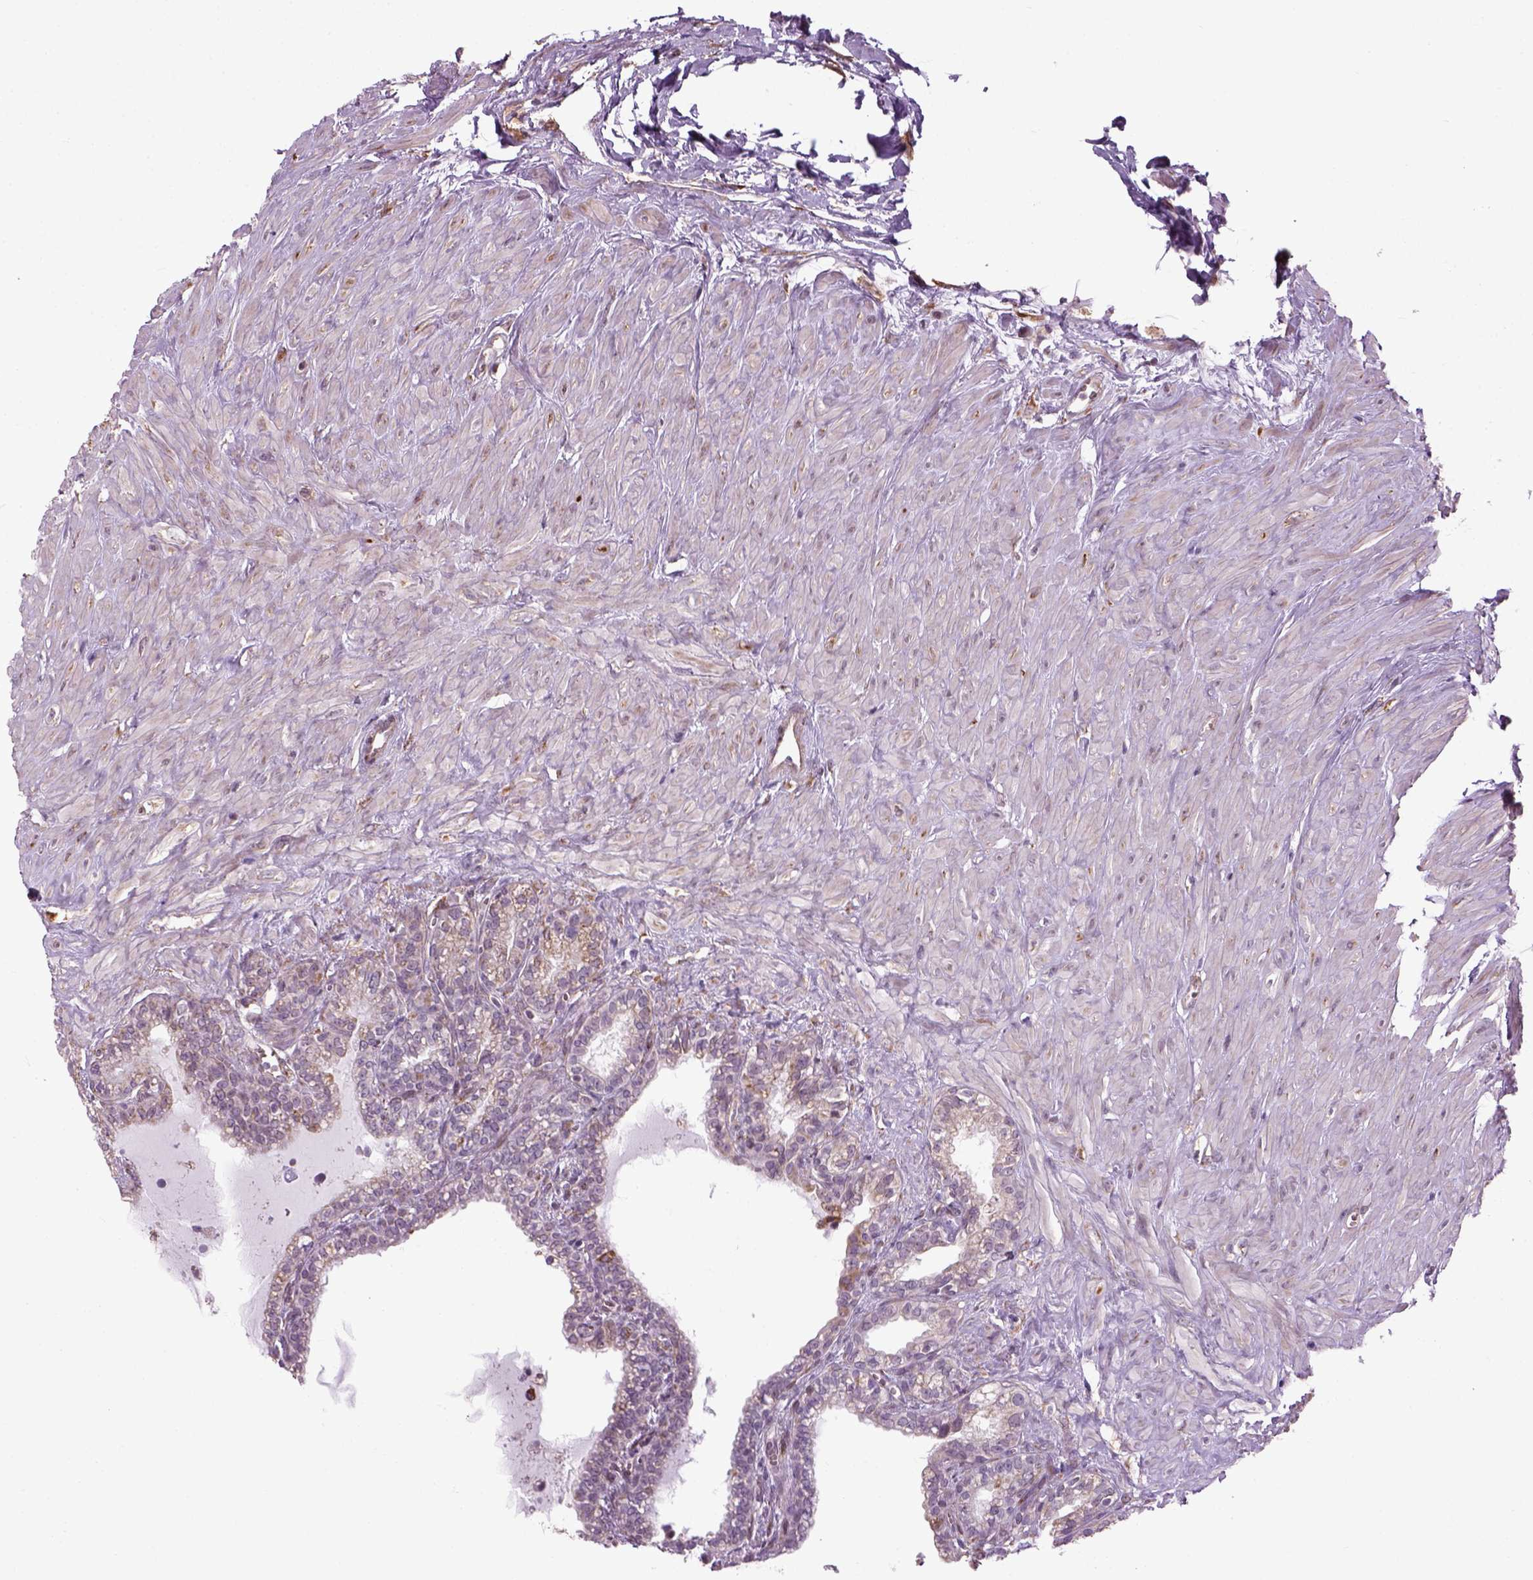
{"staining": {"intensity": "weak", "quantity": "25%-75%", "location": "cytoplasmic/membranous"}, "tissue": "seminal vesicle", "cell_type": "Glandular cells", "image_type": "normal", "snomed": [{"axis": "morphology", "description": "Normal tissue, NOS"}, {"axis": "morphology", "description": "Urothelial carcinoma, NOS"}, {"axis": "topography", "description": "Urinary bladder"}, {"axis": "topography", "description": "Seminal veicle"}], "caption": "Immunohistochemical staining of normal human seminal vesicle reveals weak cytoplasmic/membranous protein expression in about 25%-75% of glandular cells. (IHC, brightfield microscopy, high magnification).", "gene": "XK", "patient": {"sex": "male", "age": 76}}